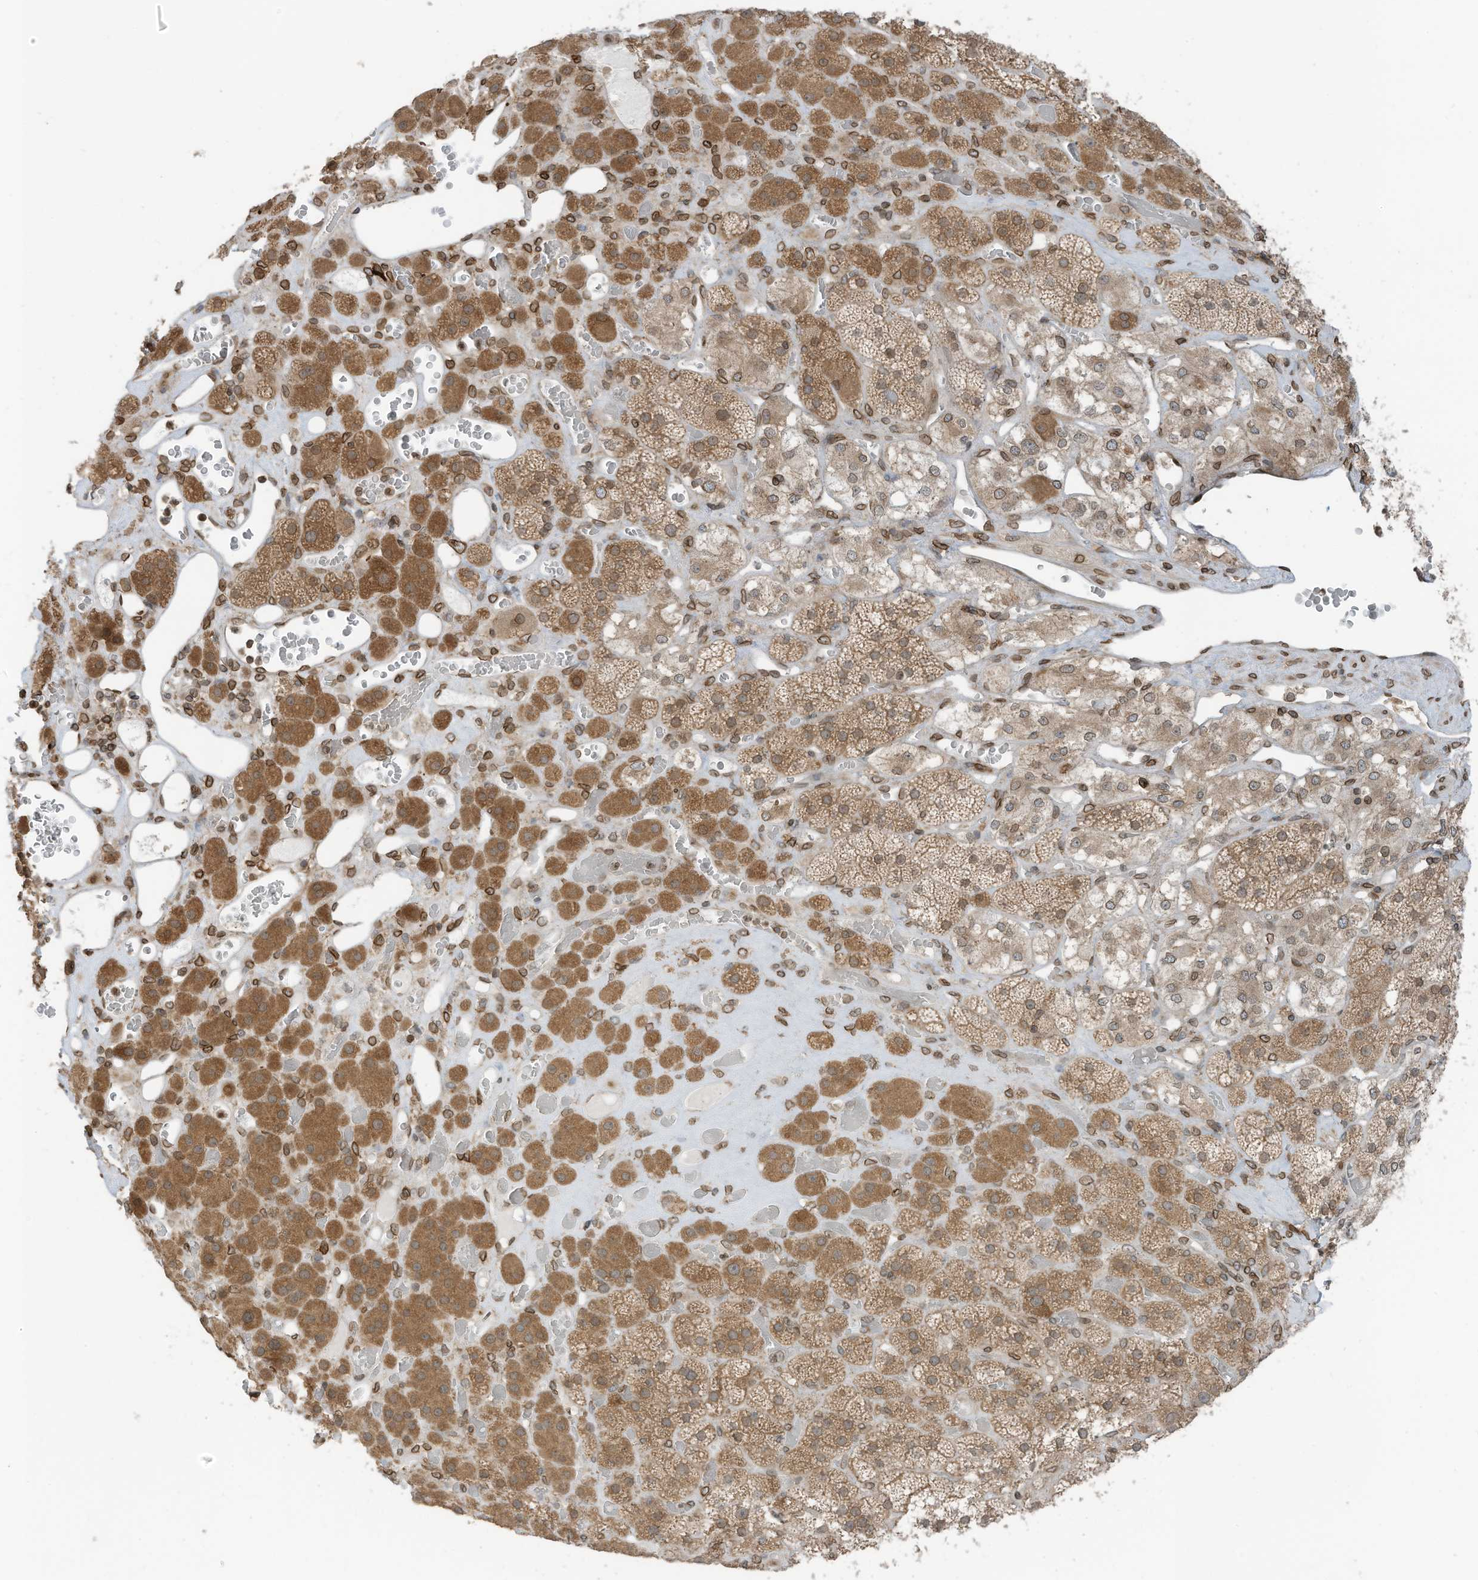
{"staining": {"intensity": "moderate", "quantity": ">75%", "location": "cytoplasmic/membranous,nuclear"}, "tissue": "adrenal gland", "cell_type": "Glandular cells", "image_type": "normal", "snomed": [{"axis": "morphology", "description": "Normal tissue, NOS"}, {"axis": "topography", "description": "Adrenal gland"}], "caption": "IHC (DAB (3,3'-diaminobenzidine)) staining of normal human adrenal gland exhibits moderate cytoplasmic/membranous,nuclear protein expression in approximately >75% of glandular cells. Using DAB (brown) and hematoxylin (blue) stains, captured at high magnification using brightfield microscopy.", "gene": "RABL3", "patient": {"sex": "male", "age": 57}}